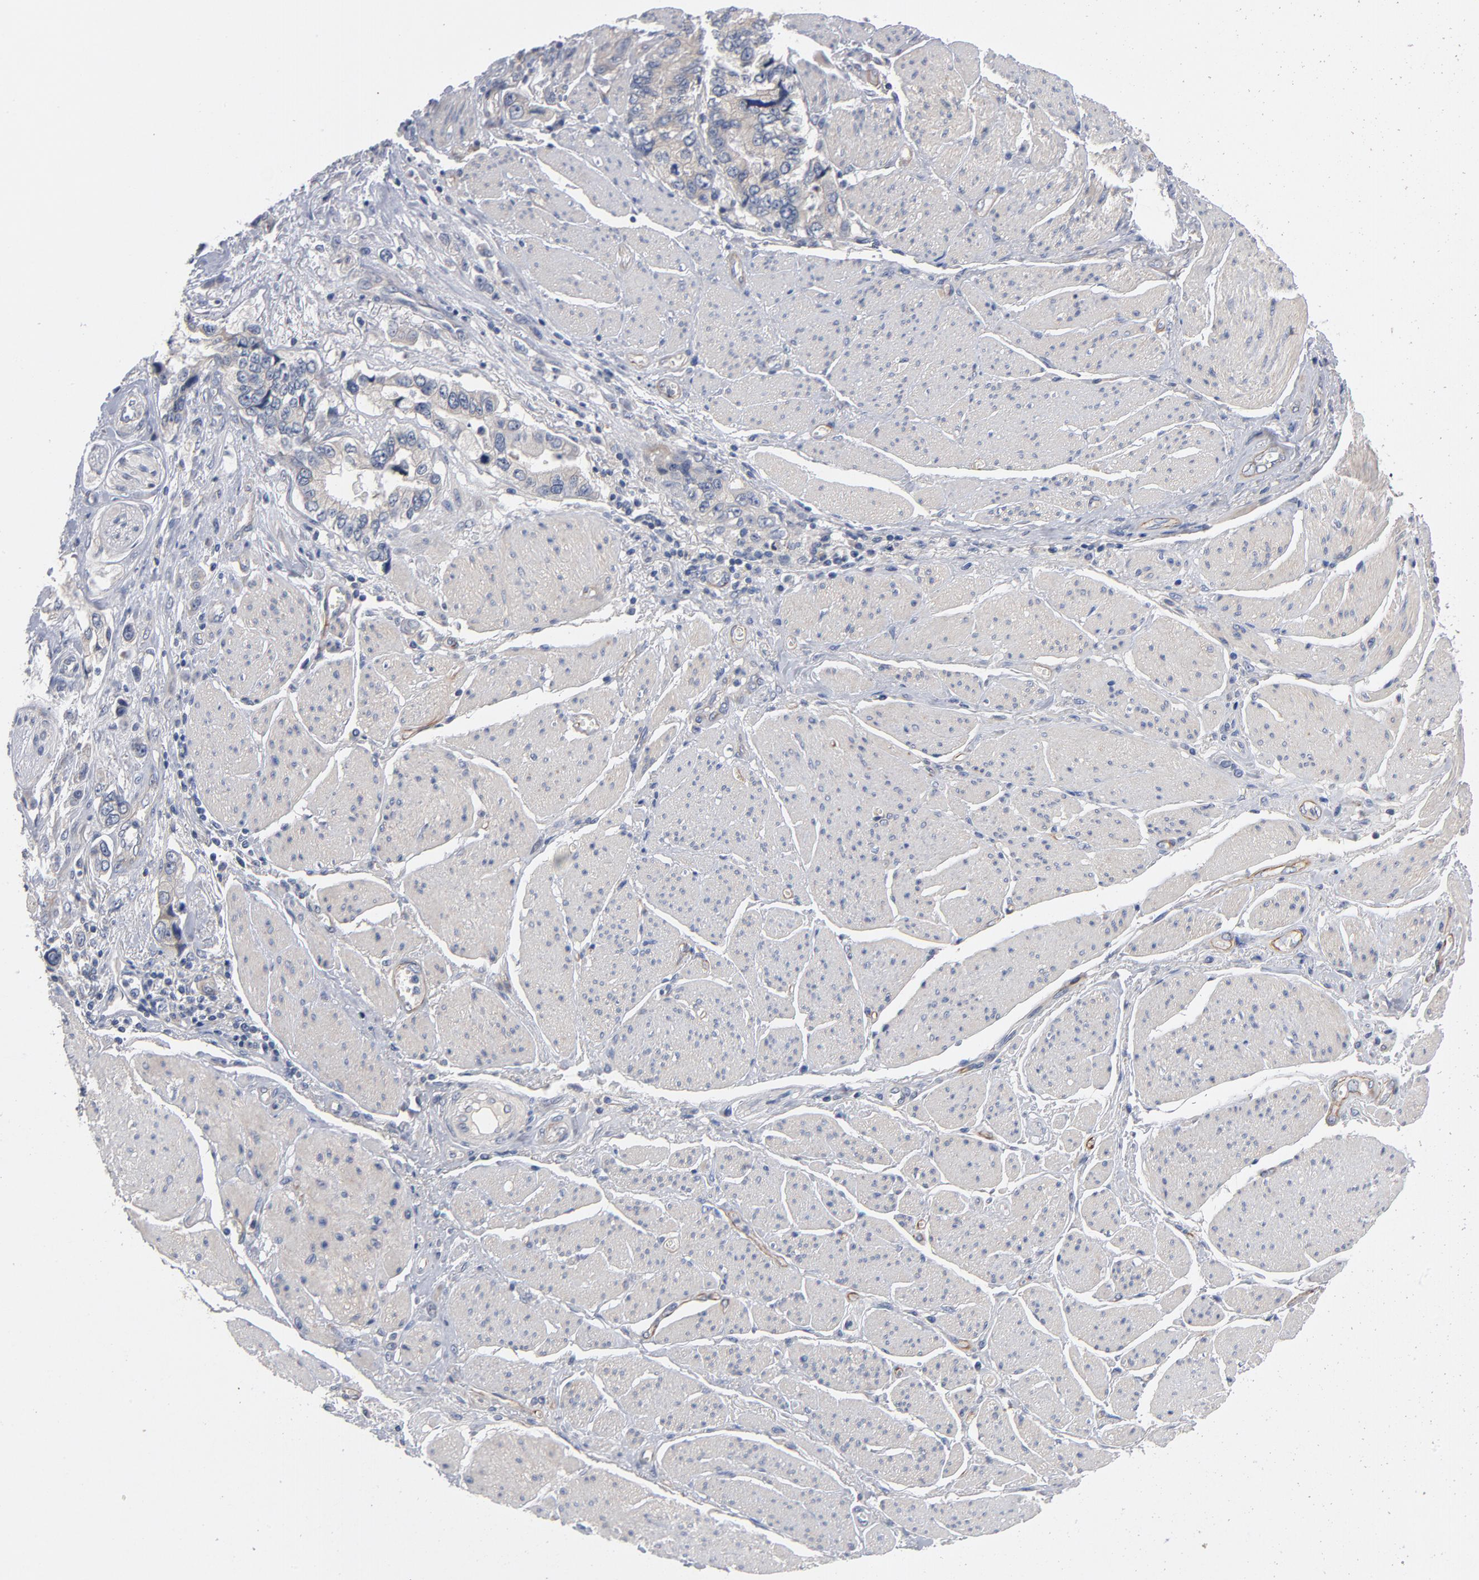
{"staining": {"intensity": "weak", "quantity": "25%-75%", "location": "cytoplasmic/membranous"}, "tissue": "stomach cancer", "cell_type": "Tumor cells", "image_type": "cancer", "snomed": [{"axis": "morphology", "description": "Adenocarcinoma, NOS"}, {"axis": "topography", "description": "Pancreas"}, {"axis": "topography", "description": "Stomach, upper"}], "caption": "Stomach cancer (adenocarcinoma) was stained to show a protein in brown. There is low levels of weak cytoplasmic/membranous positivity in about 25%-75% of tumor cells. (DAB IHC with brightfield microscopy, high magnification).", "gene": "CCDC134", "patient": {"sex": "male", "age": 77}}